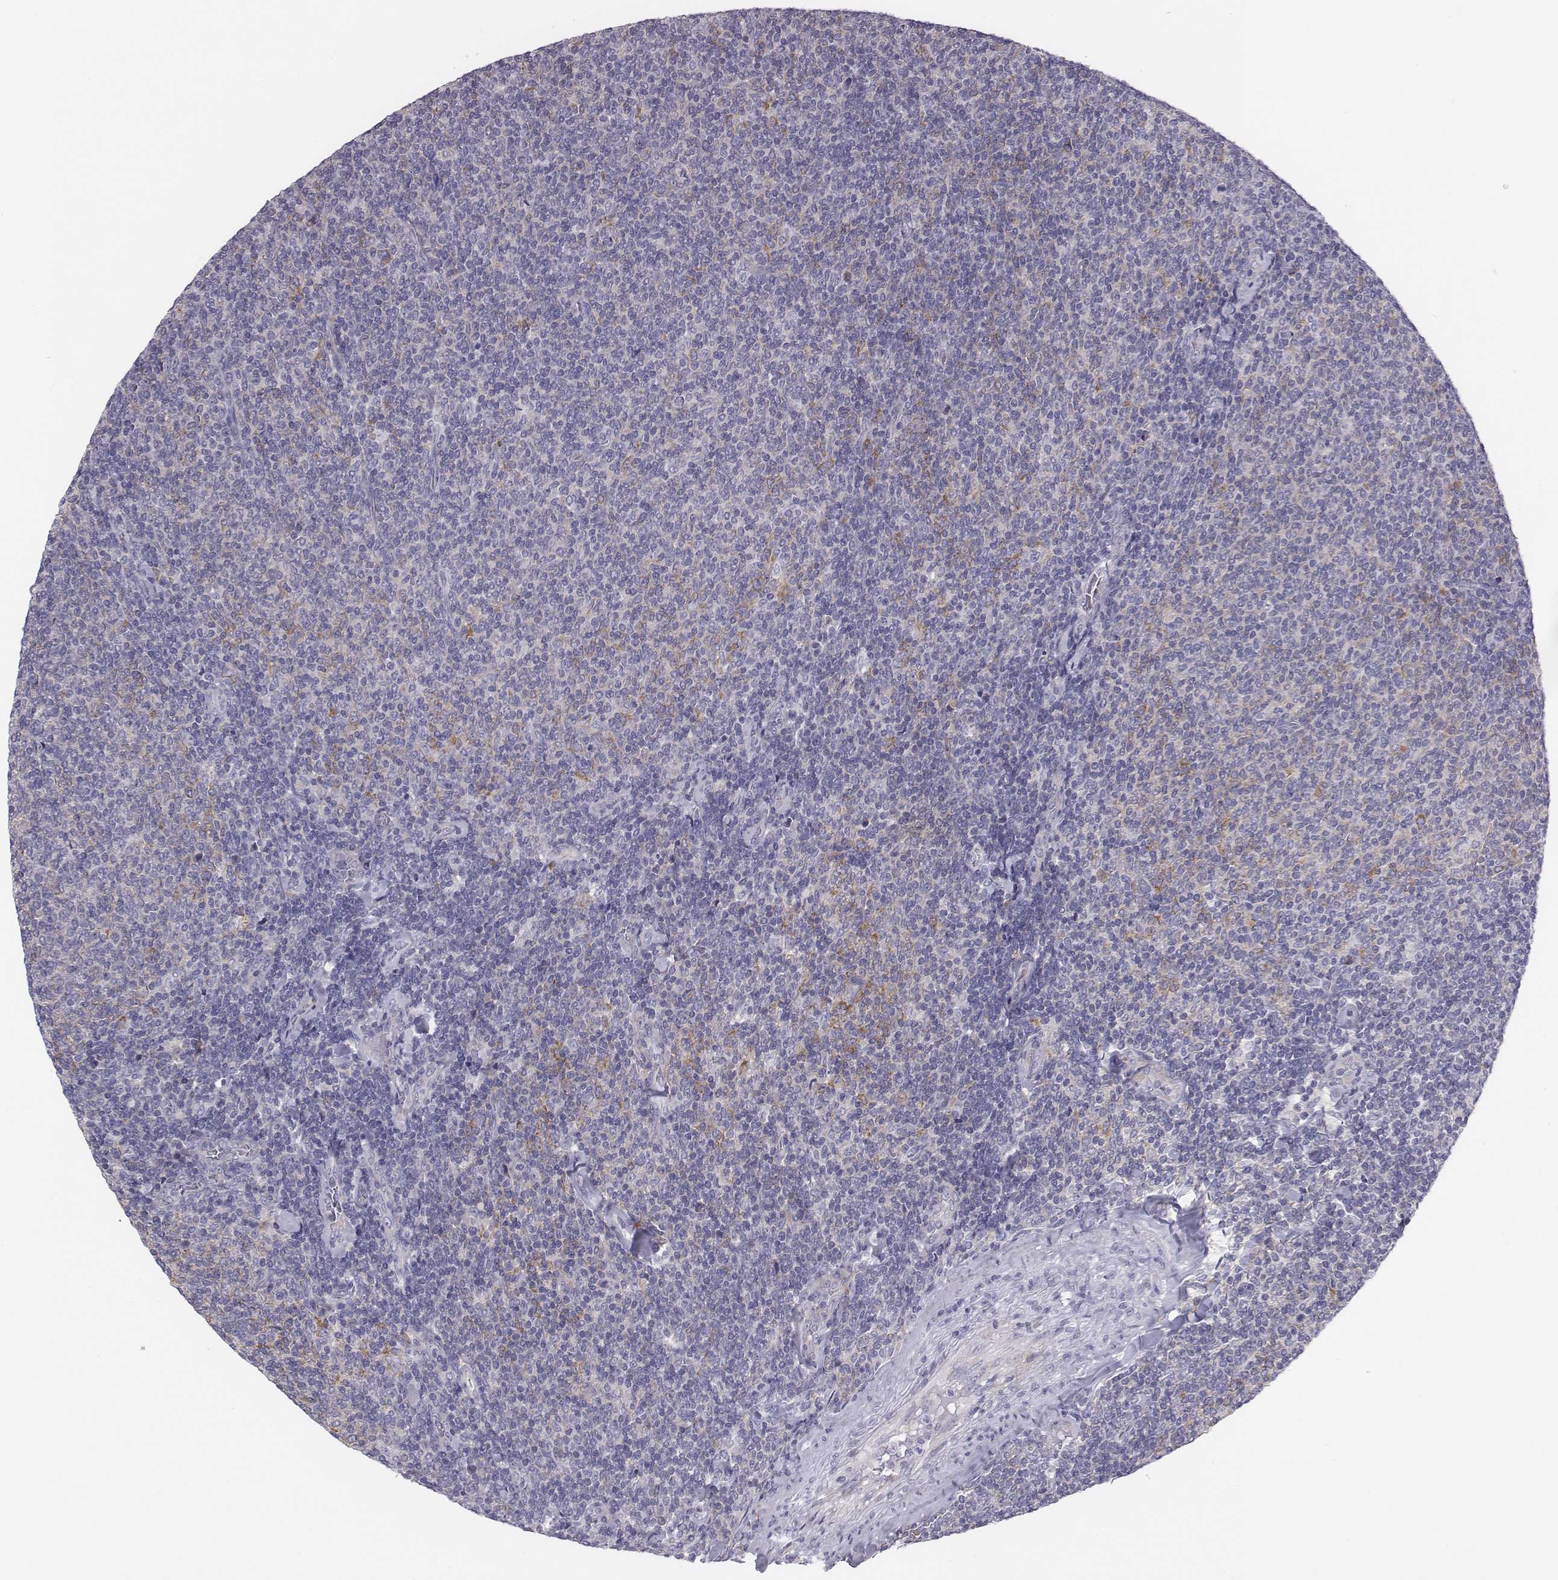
{"staining": {"intensity": "weak", "quantity": "<25%", "location": "cytoplasmic/membranous"}, "tissue": "lymphoma", "cell_type": "Tumor cells", "image_type": "cancer", "snomed": [{"axis": "morphology", "description": "Malignant lymphoma, non-Hodgkin's type, Low grade"}, {"axis": "topography", "description": "Lymph node"}], "caption": "Tumor cells are negative for brown protein staining in low-grade malignant lymphoma, non-Hodgkin's type.", "gene": "CHST14", "patient": {"sex": "male", "age": 52}}